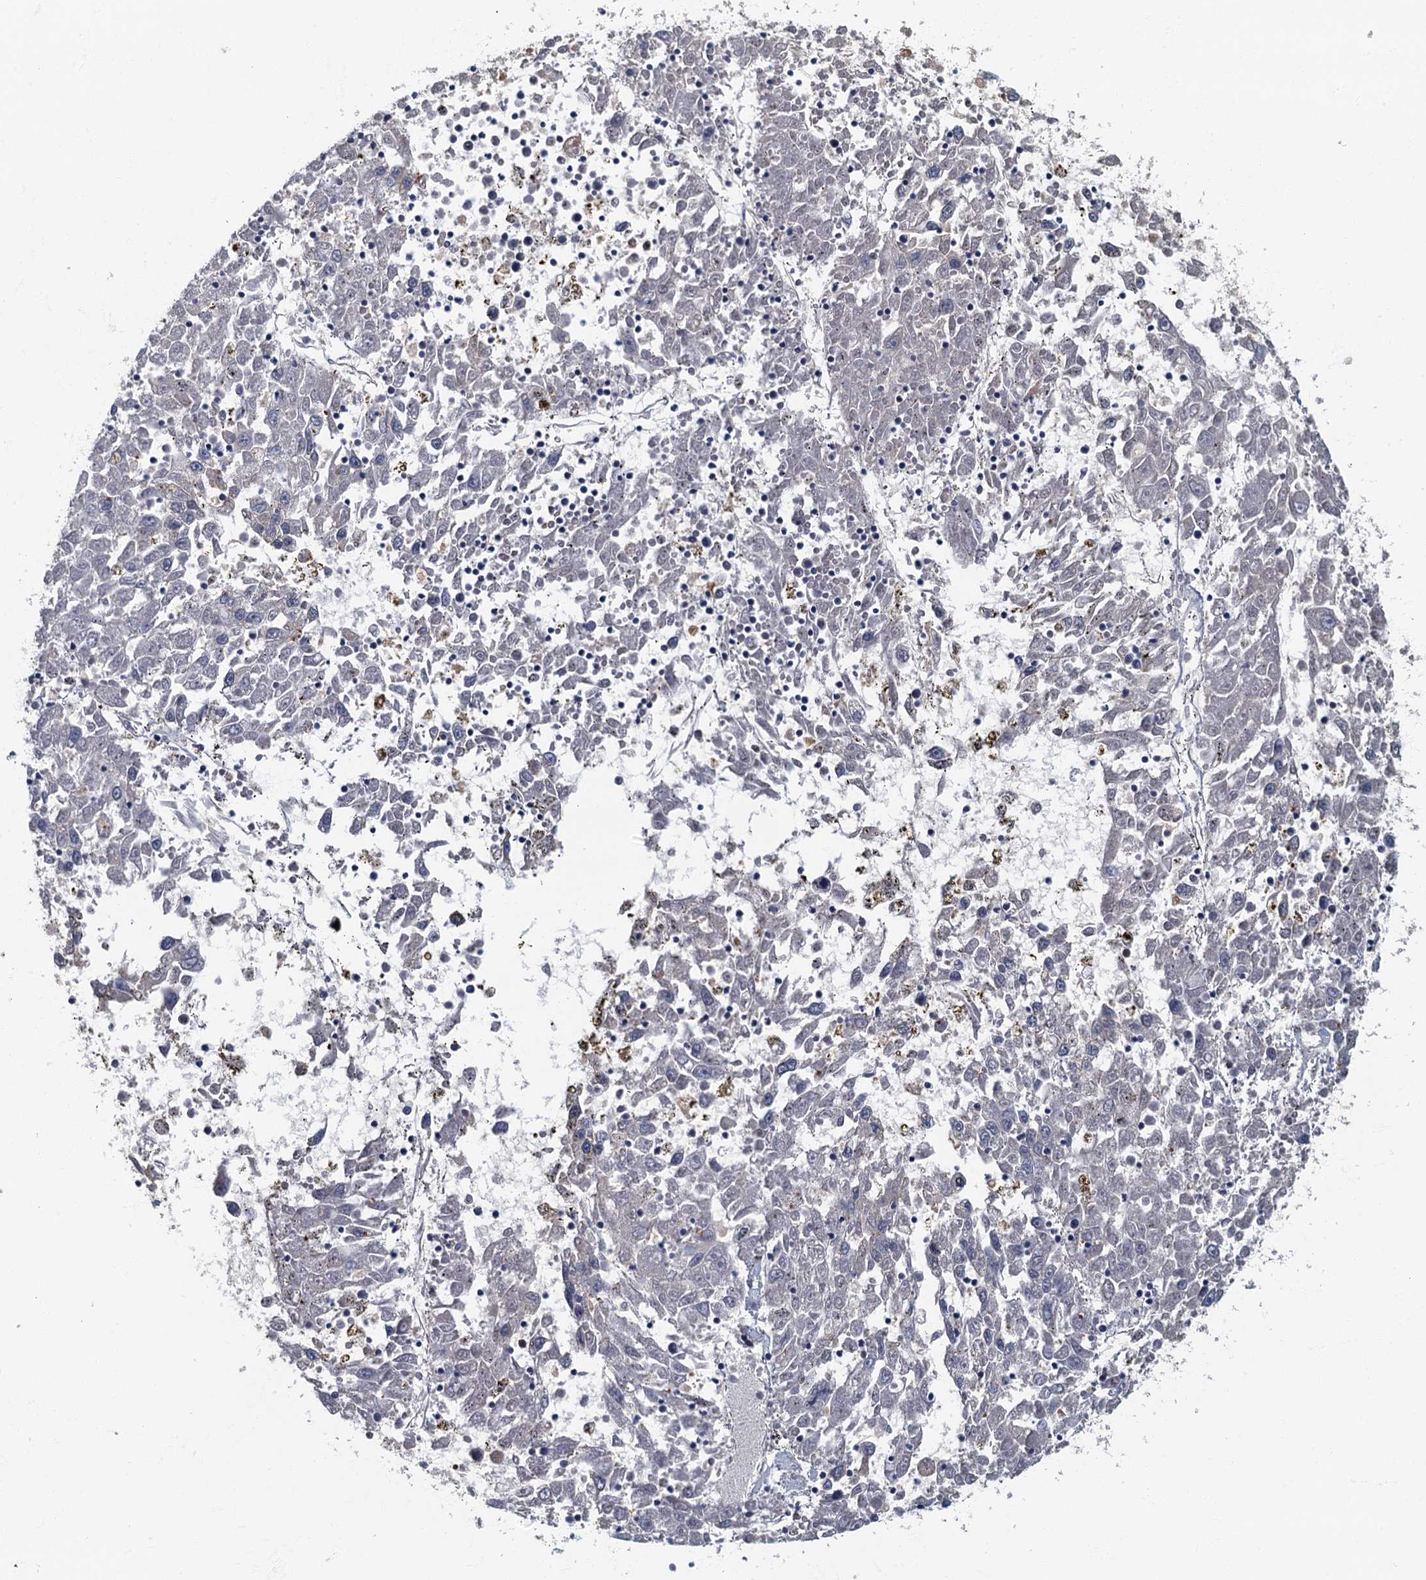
{"staining": {"intensity": "negative", "quantity": "none", "location": "none"}, "tissue": "liver cancer", "cell_type": "Tumor cells", "image_type": "cancer", "snomed": [{"axis": "morphology", "description": "Carcinoma, Hepatocellular, NOS"}, {"axis": "topography", "description": "Liver"}], "caption": "Tumor cells show no significant protein staining in liver hepatocellular carcinoma.", "gene": "CKAP2L", "patient": {"sex": "male", "age": 49}}